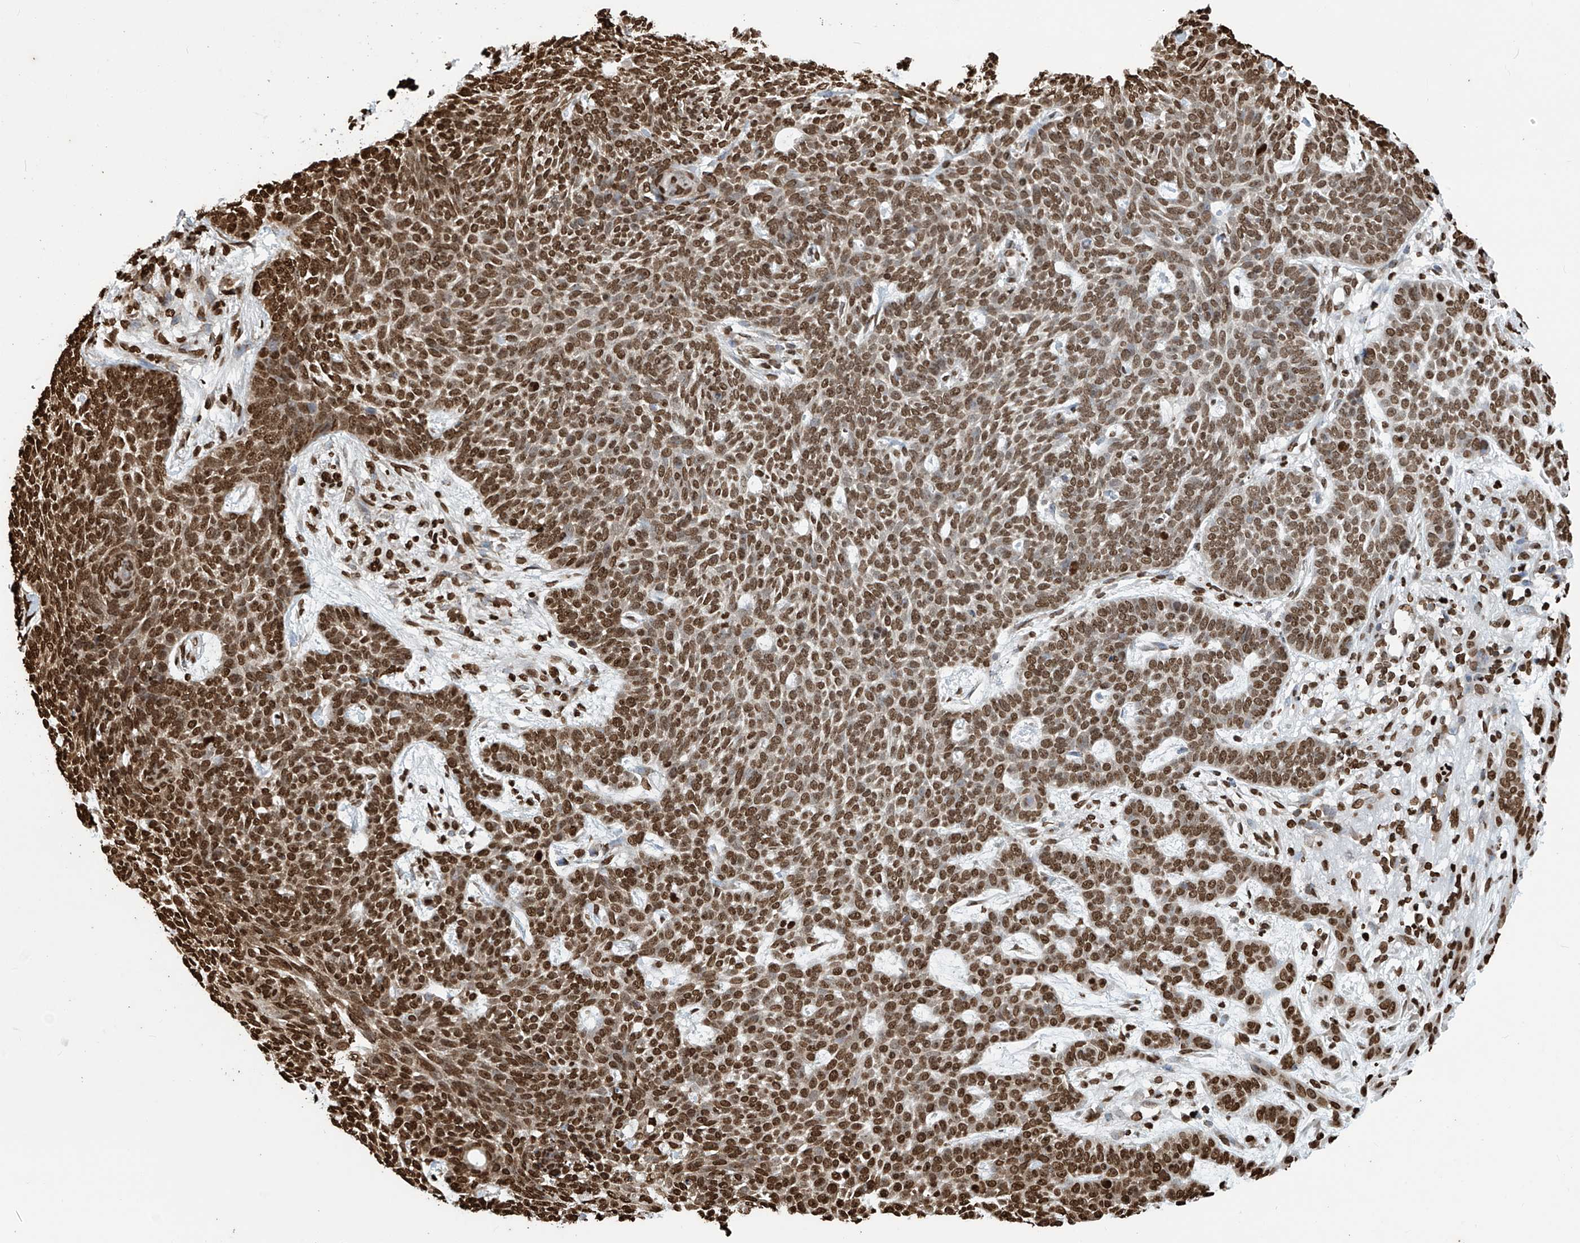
{"staining": {"intensity": "strong", "quantity": ">75%", "location": "nuclear"}, "tissue": "skin cancer", "cell_type": "Tumor cells", "image_type": "cancer", "snomed": [{"axis": "morphology", "description": "Normal tissue, NOS"}, {"axis": "morphology", "description": "Basal cell carcinoma"}, {"axis": "topography", "description": "Skin"}], "caption": "Strong nuclear expression for a protein is seen in about >75% of tumor cells of basal cell carcinoma (skin) using immunohistochemistry (IHC).", "gene": "DPPA2", "patient": {"sex": "male", "age": 64}}